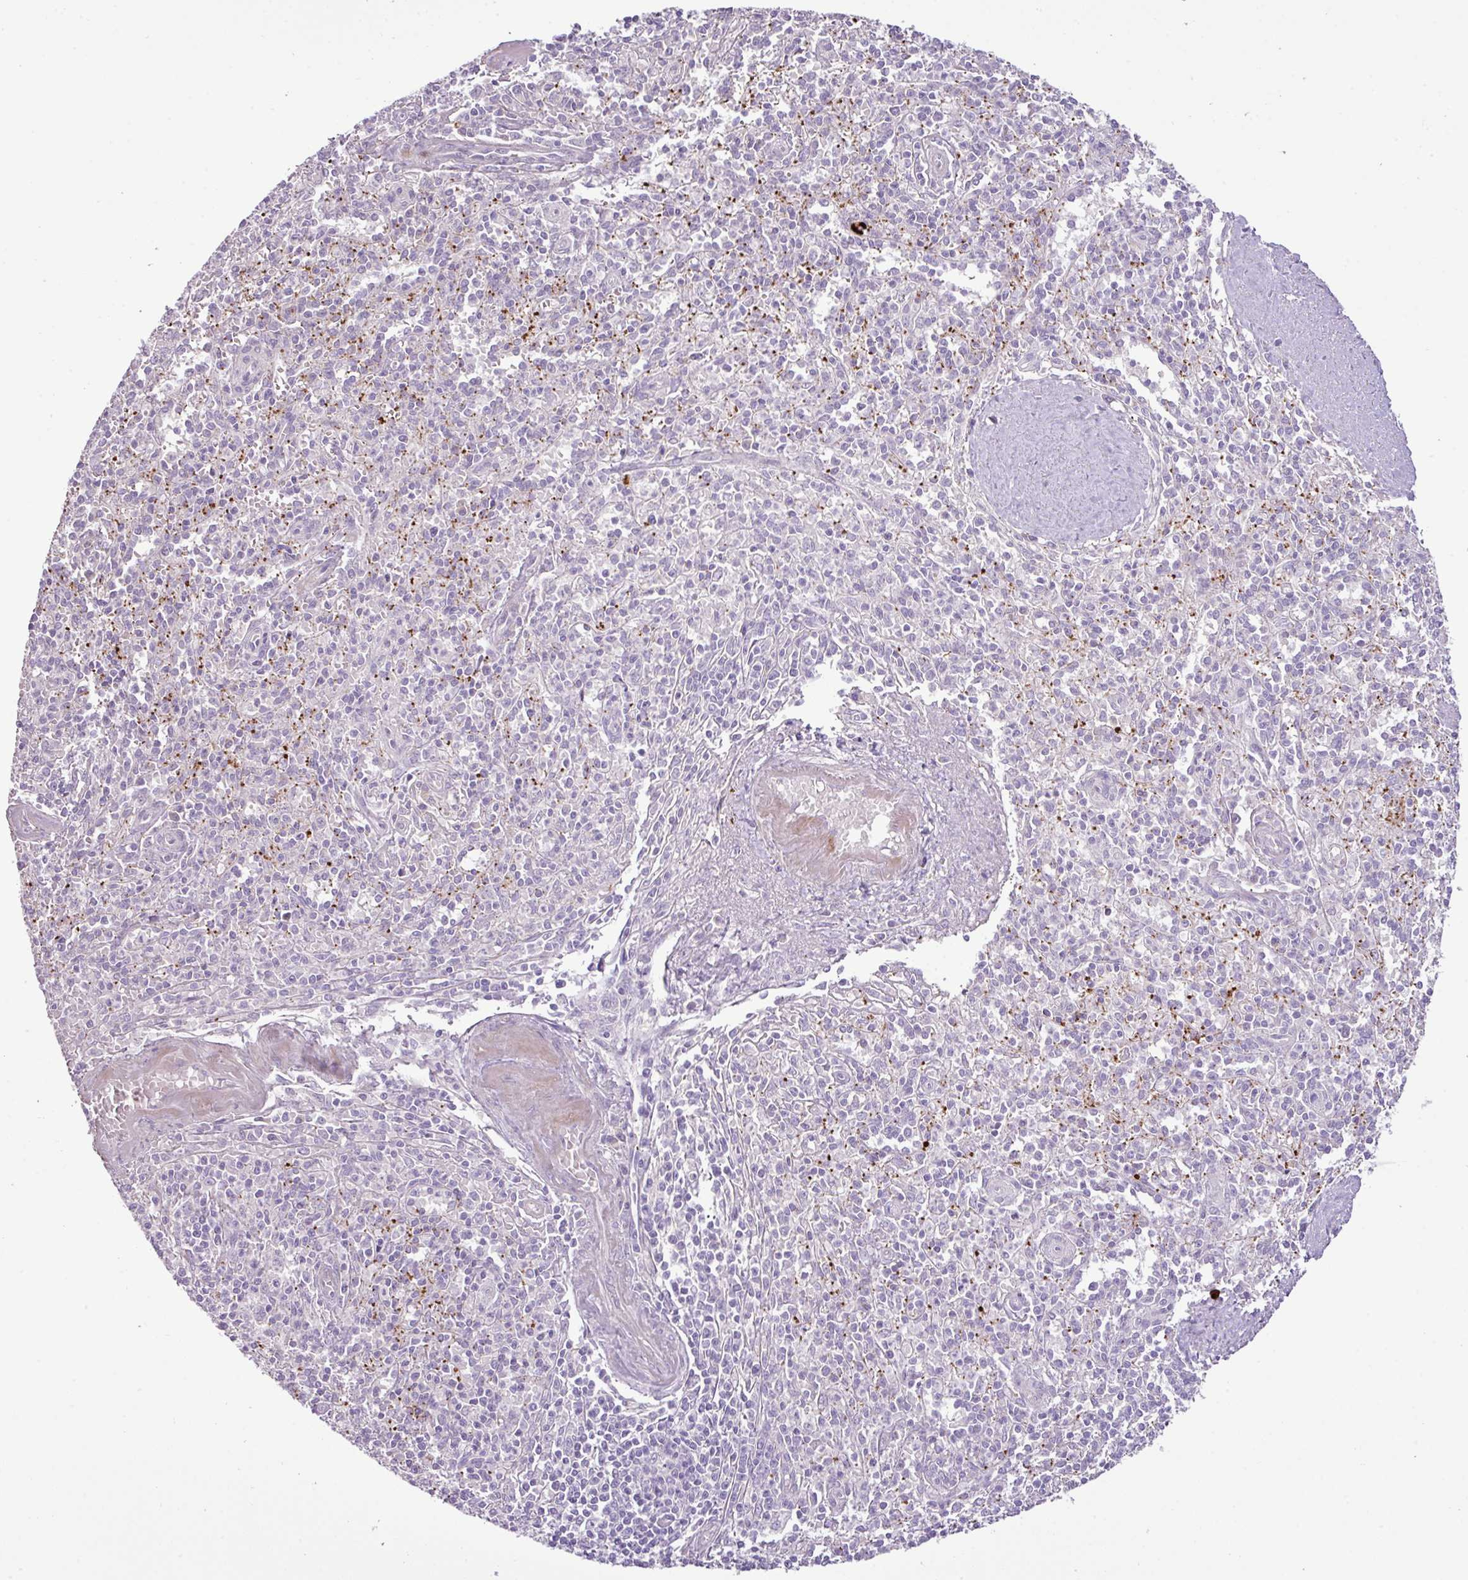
{"staining": {"intensity": "negative", "quantity": "none", "location": "none"}, "tissue": "spleen", "cell_type": "Cells in red pulp", "image_type": "normal", "snomed": [{"axis": "morphology", "description": "Normal tissue, NOS"}, {"axis": "topography", "description": "Spleen"}], "caption": "Immunohistochemistry of benign spleen demonstrates no staining in cells in red pulp.", "gene": "DNAJB13", "patient": {"sex": "female", "age": 70}}